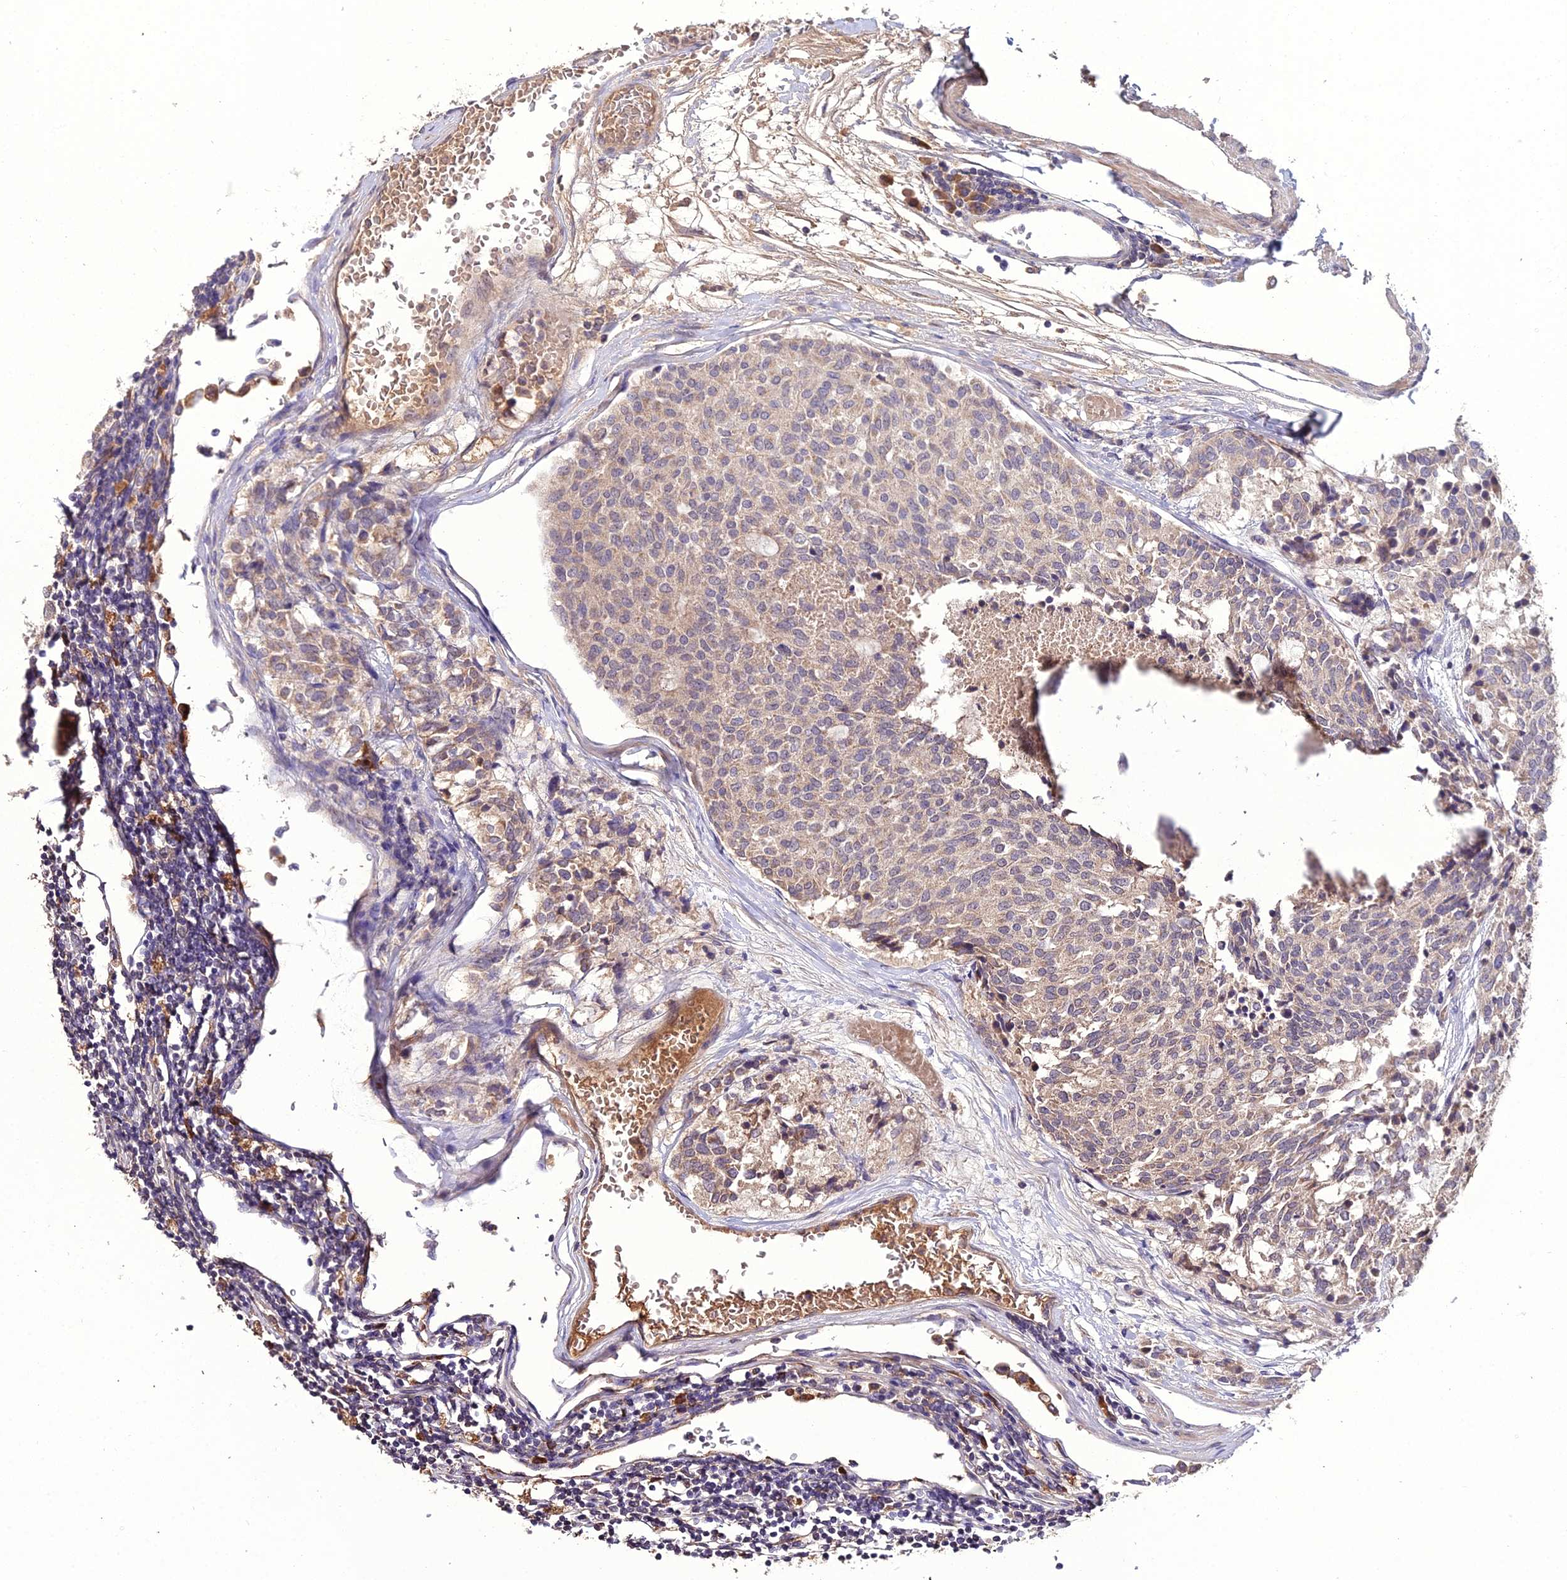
{"staining": {"intensity": "weak", "quantity": ">75%", "location": "cytoplasmic/membranous"}, "tissue": "carcinoid", "cell_type": "Tumor cells", "image_type": "cancer", "snomed": [{"axis": "morphology", "description": "Carcinoid, malignant, NOS"}, {"axis": "topography", "description": "Pancreas"}], "caption": "Immunohistochemistry (DAB) staining of human carcinoid exhibits weak cytoplasmic/membranous protein expression in about >75% of tumor cells.", "gene": "KCTD16", "patient": {"sex": "female", "age": 54}}